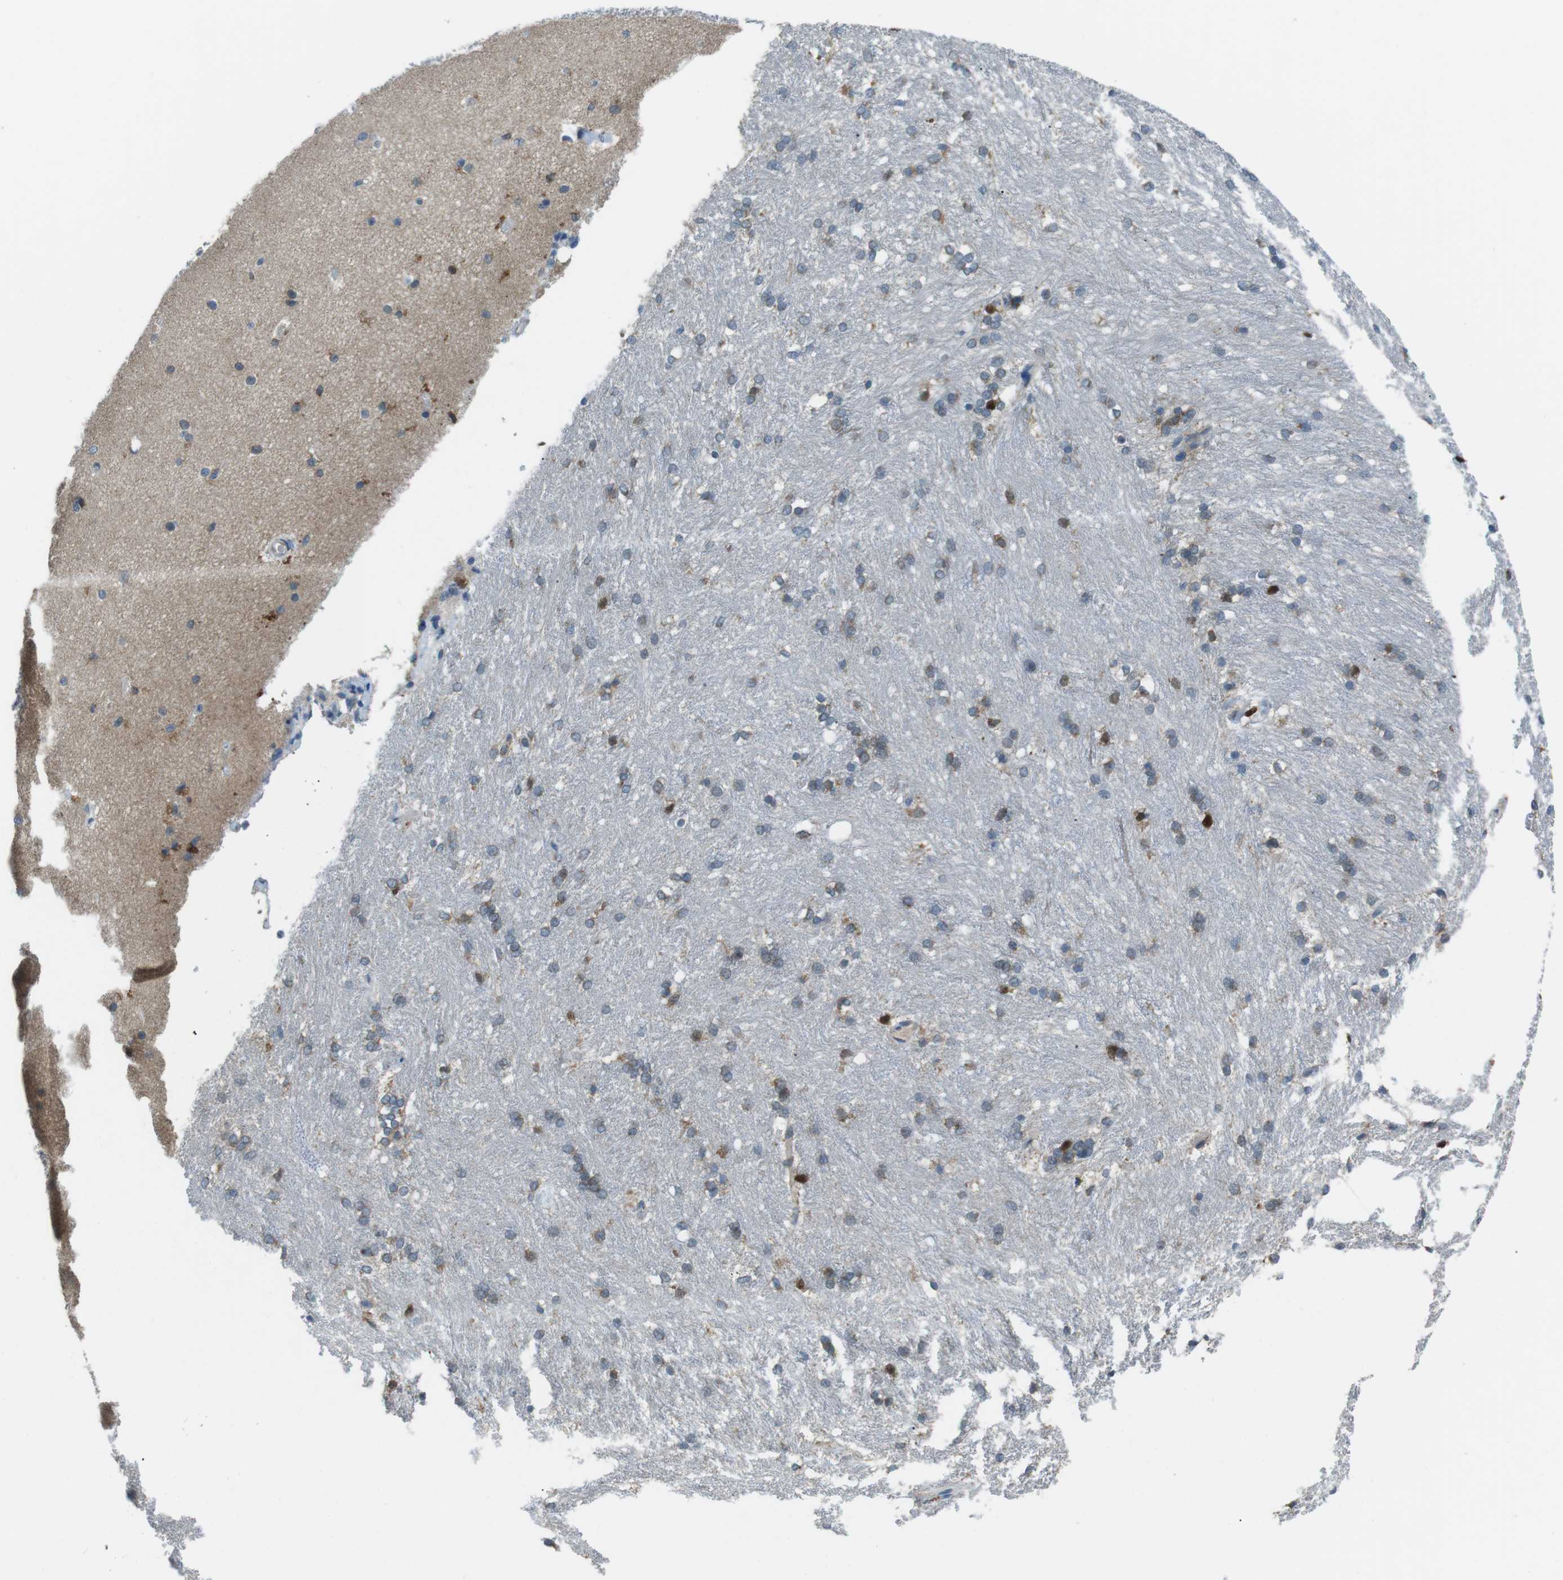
{"staining": {"intensity": "strong", "quantity": "<25%", "location": "cytoplasmic/membranous,nuclear"}, "tissue": "caudate", "cell_type": "Glial cells", "image_type": "normal", "snomed": [{"axis": "morphology", "description": "Normal tissue, NOS"}, {"axis": "topography", "description": "Lateral ventricle wall"}], "caption": "DAB immunohistochemical staining of unremarkable human caudate displays strong cytoplasmic/membranous,nuclear protein staining in about <25% of glial cells.", "gene": "BACE1", "patient": {"sex": "female", "age": 19}}